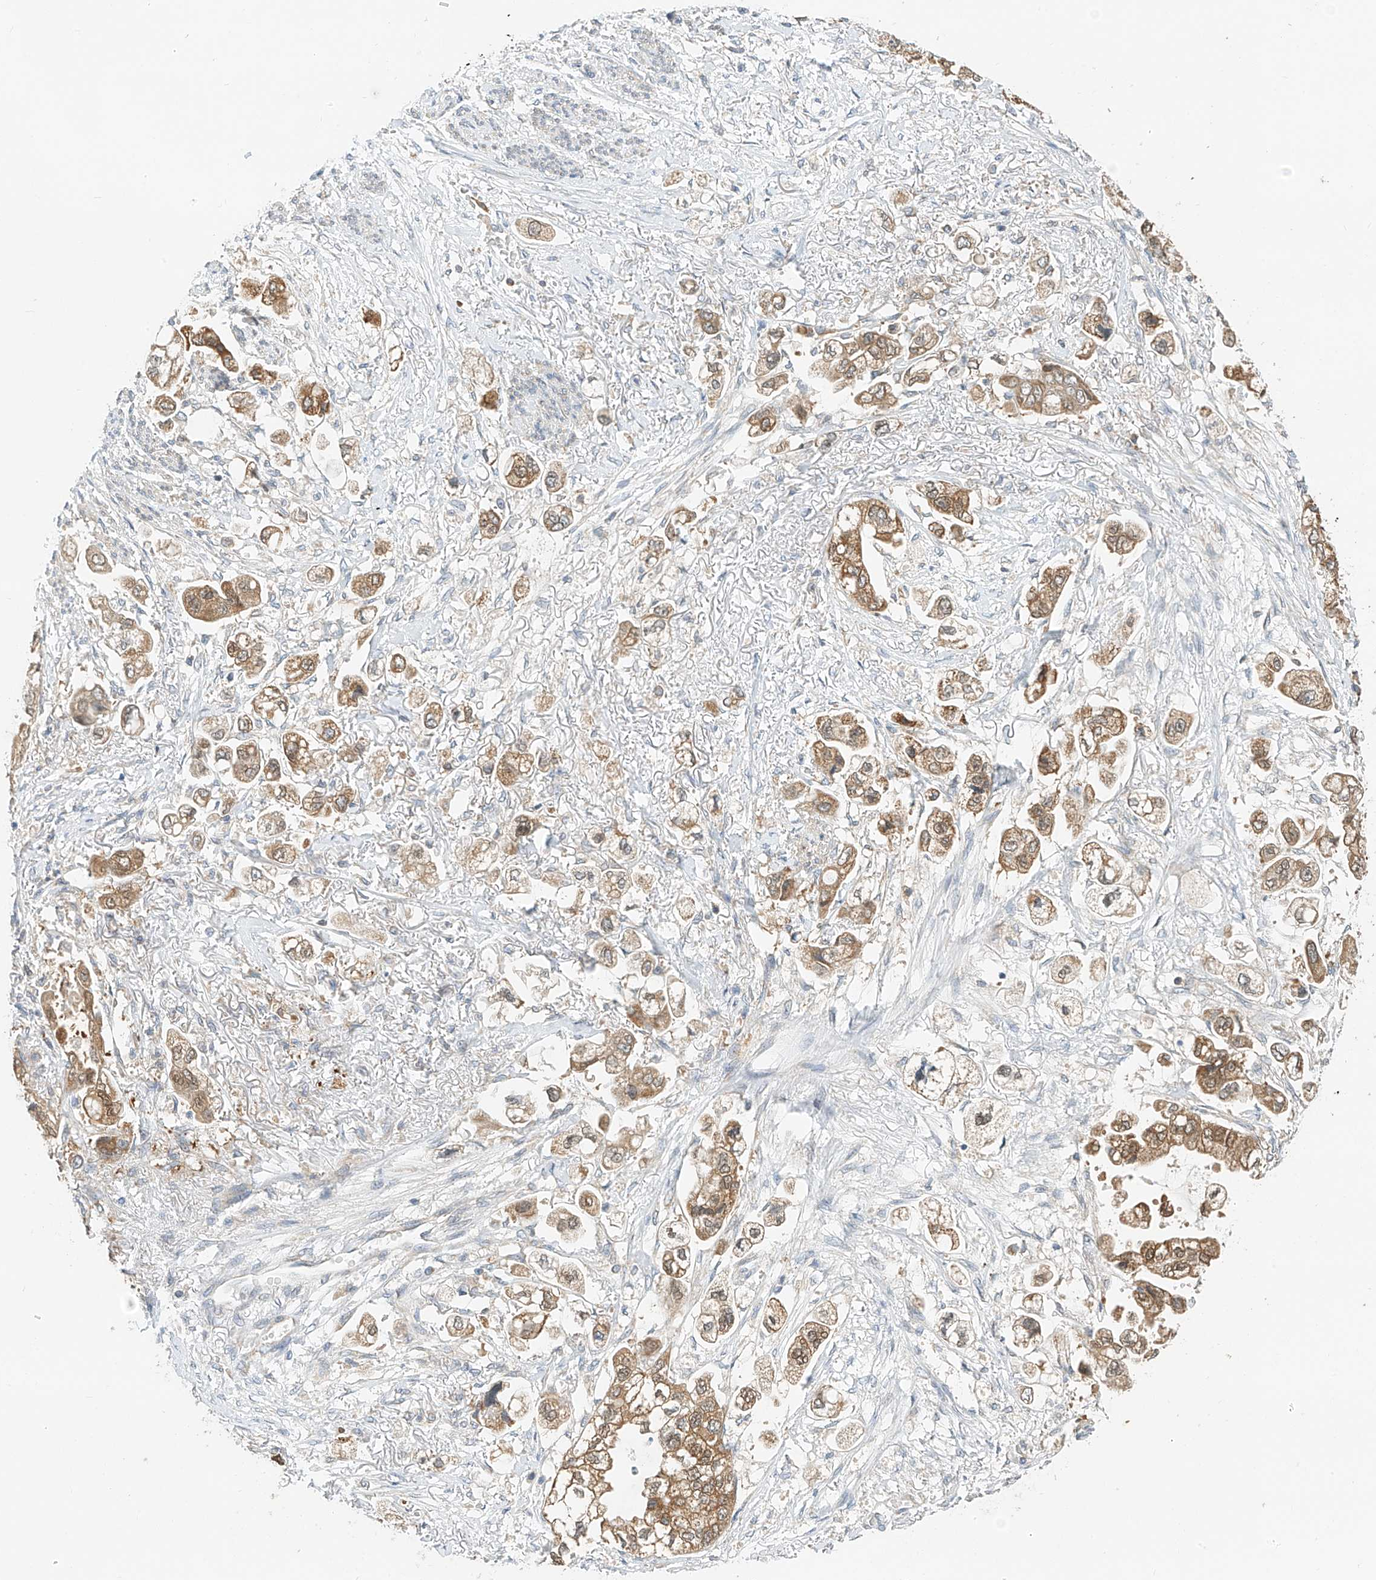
{"staining": {"intensity": "moderate", "quantity": ">75%", "location": "cytoplasmic/membranous"}, "tissue": "stomach cancer", "cell_type": "Tumor cells", "image_type": "cancer", "snomed": [{"axis": "morphology", "description": "Adenocarcinoma, NOS"}, {"axis": "topography", "description": "Stomach"}], "caption": "Immunohistochemistry (IHC) micrograph of stomach cancer (adenocarcinoma) stained for a protein (brown), which shows medium levels of moderate cytoplasmic/membranous staining in approximately >75% of tumor cells.", "gene": "PPA2", "patient": {"sex": "male", "age": 62}}